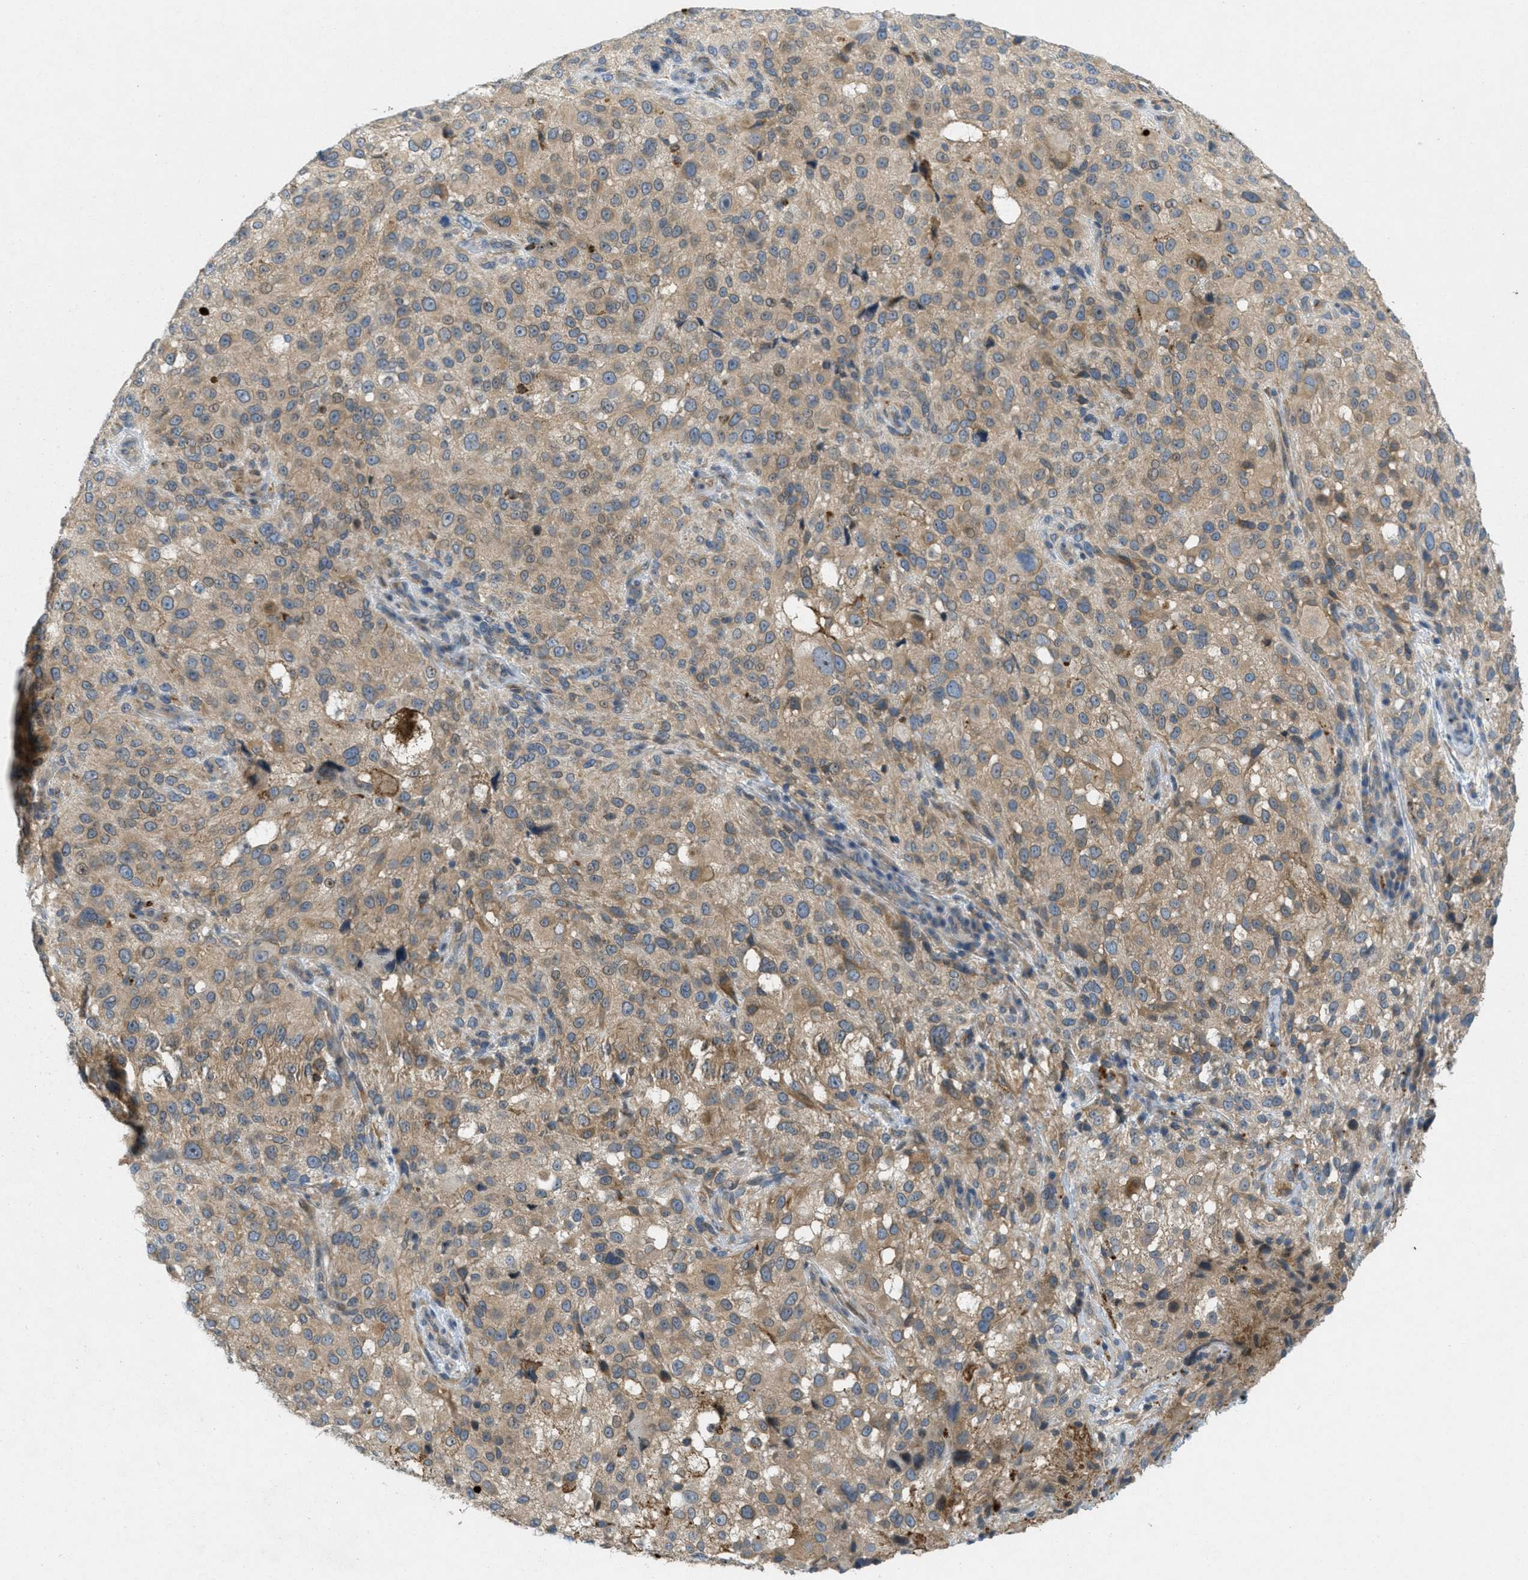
{"staining": {"intensity": "weak", "quantity": ">75%", "location": "cytoplasmic/membranous"}, "tissue": "melanoma", "cell_type": "Tumor cells", "image_type": "cancer", "snomed": [{"axis": "morphology", "description": "Necrosis, NOS"}, {"axis": "morphology", "description": "Malignant melanoma, NOS"}, {"axis": "topography", "description": "Skin"}], "caption": "High-power microscopy captured an immunohistochemistry micrograph of melanoma, revealing weak cytoplasmic/membranous staining in about >75% of tumor cells.", "gene": "SIGMAR1", "patient": {"sex": "female", "age": 87}}